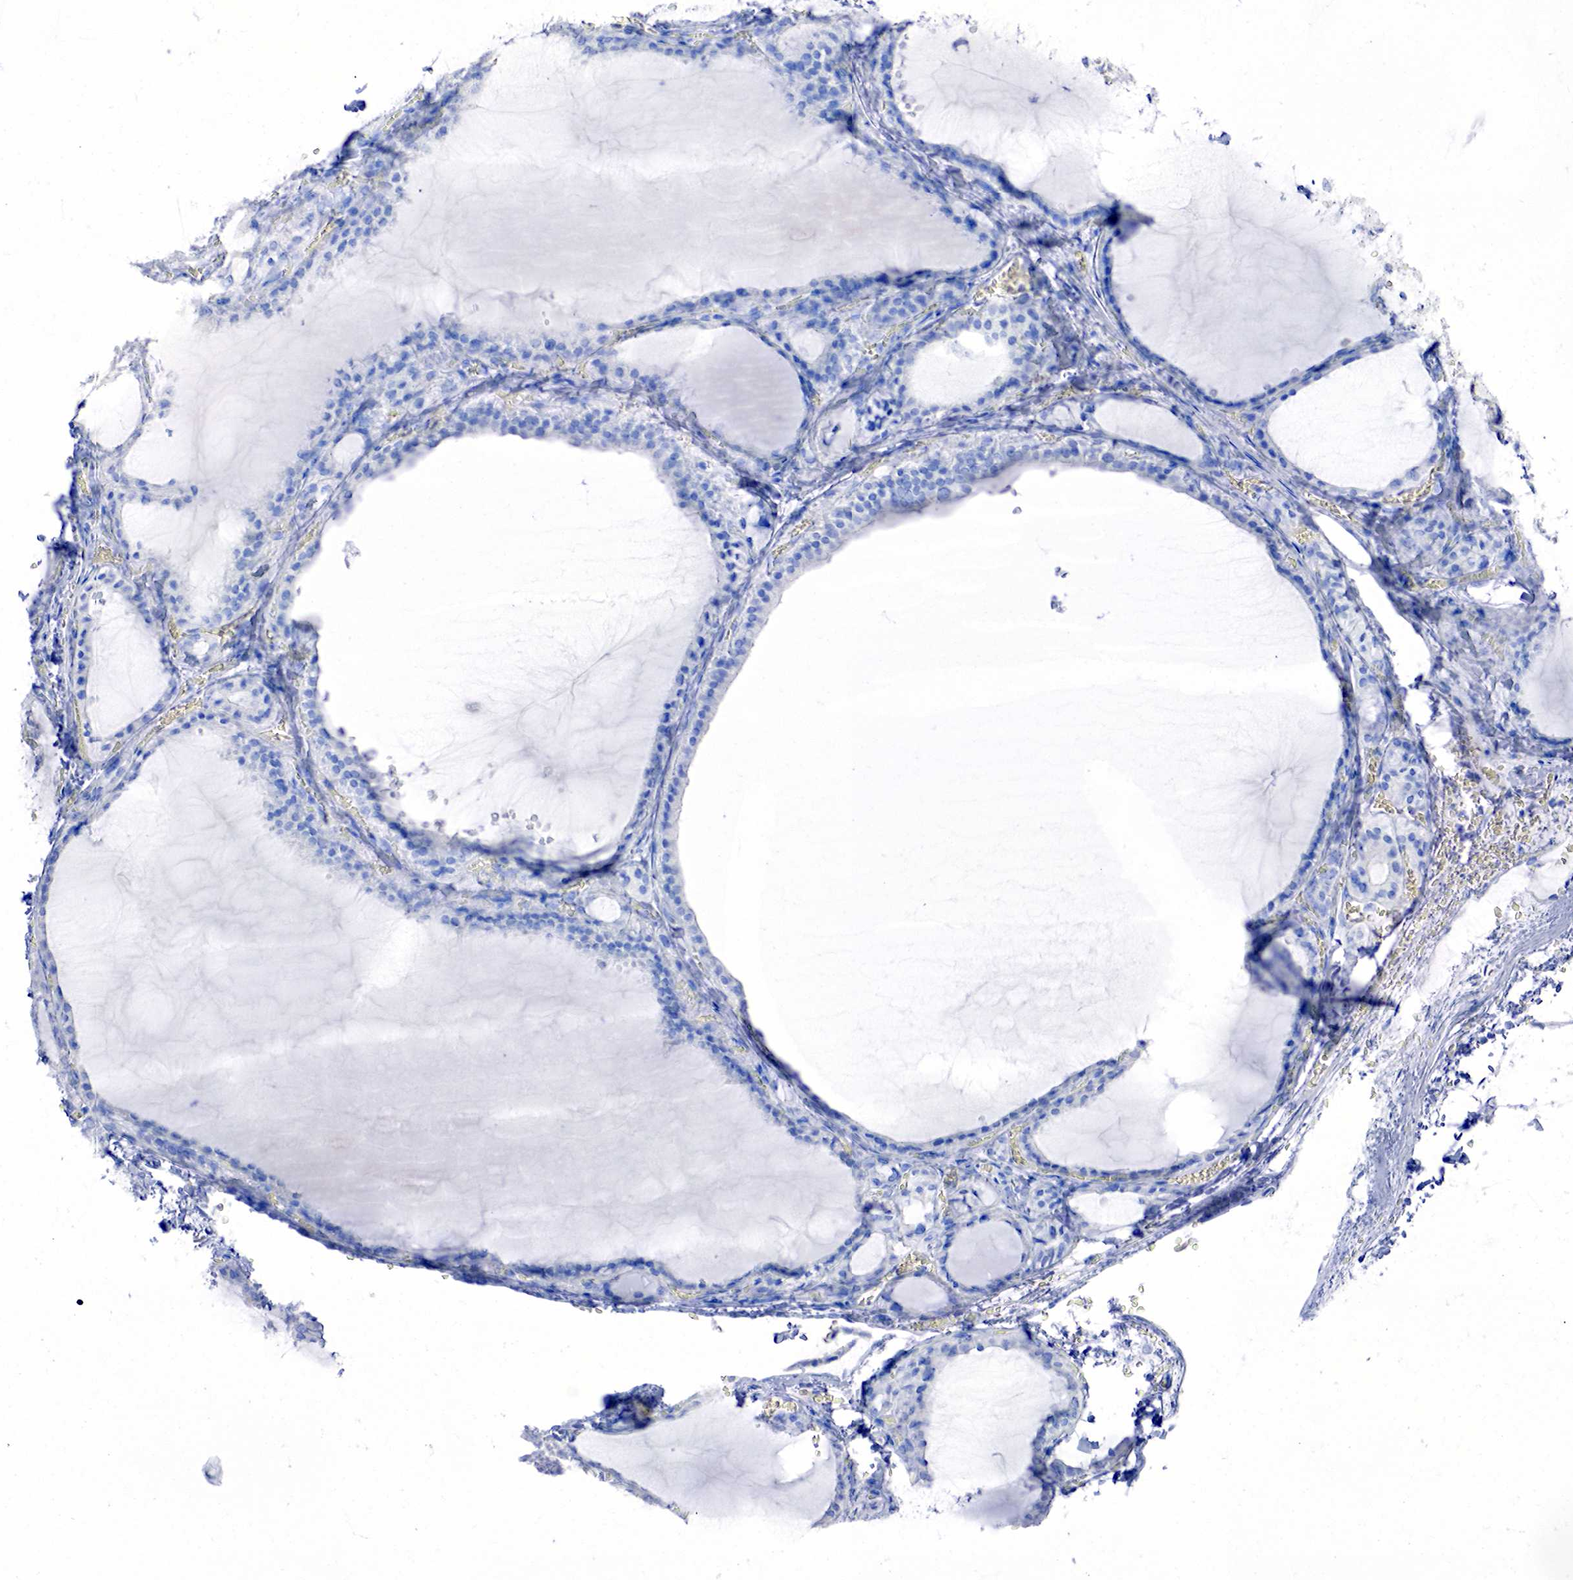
{"staining": {"intensity": "negative", "quantity": "none", "location": "none"}, "tissue": "thyroid gland", "cell_type": "Glandular cells", "image_type": "normal", "snomed": [{"axis": "morphology", "description": "Normal tissue, NOS"}, {"axis": "topography", "description": "Thyroid gland"}], "caption": "A high-resolution image shows IHC staining of normal thyroid gland, which shows no significant expression in glandular cells.", "gene": "CHGA", "patient": {"sex": "female", "age": 55}}